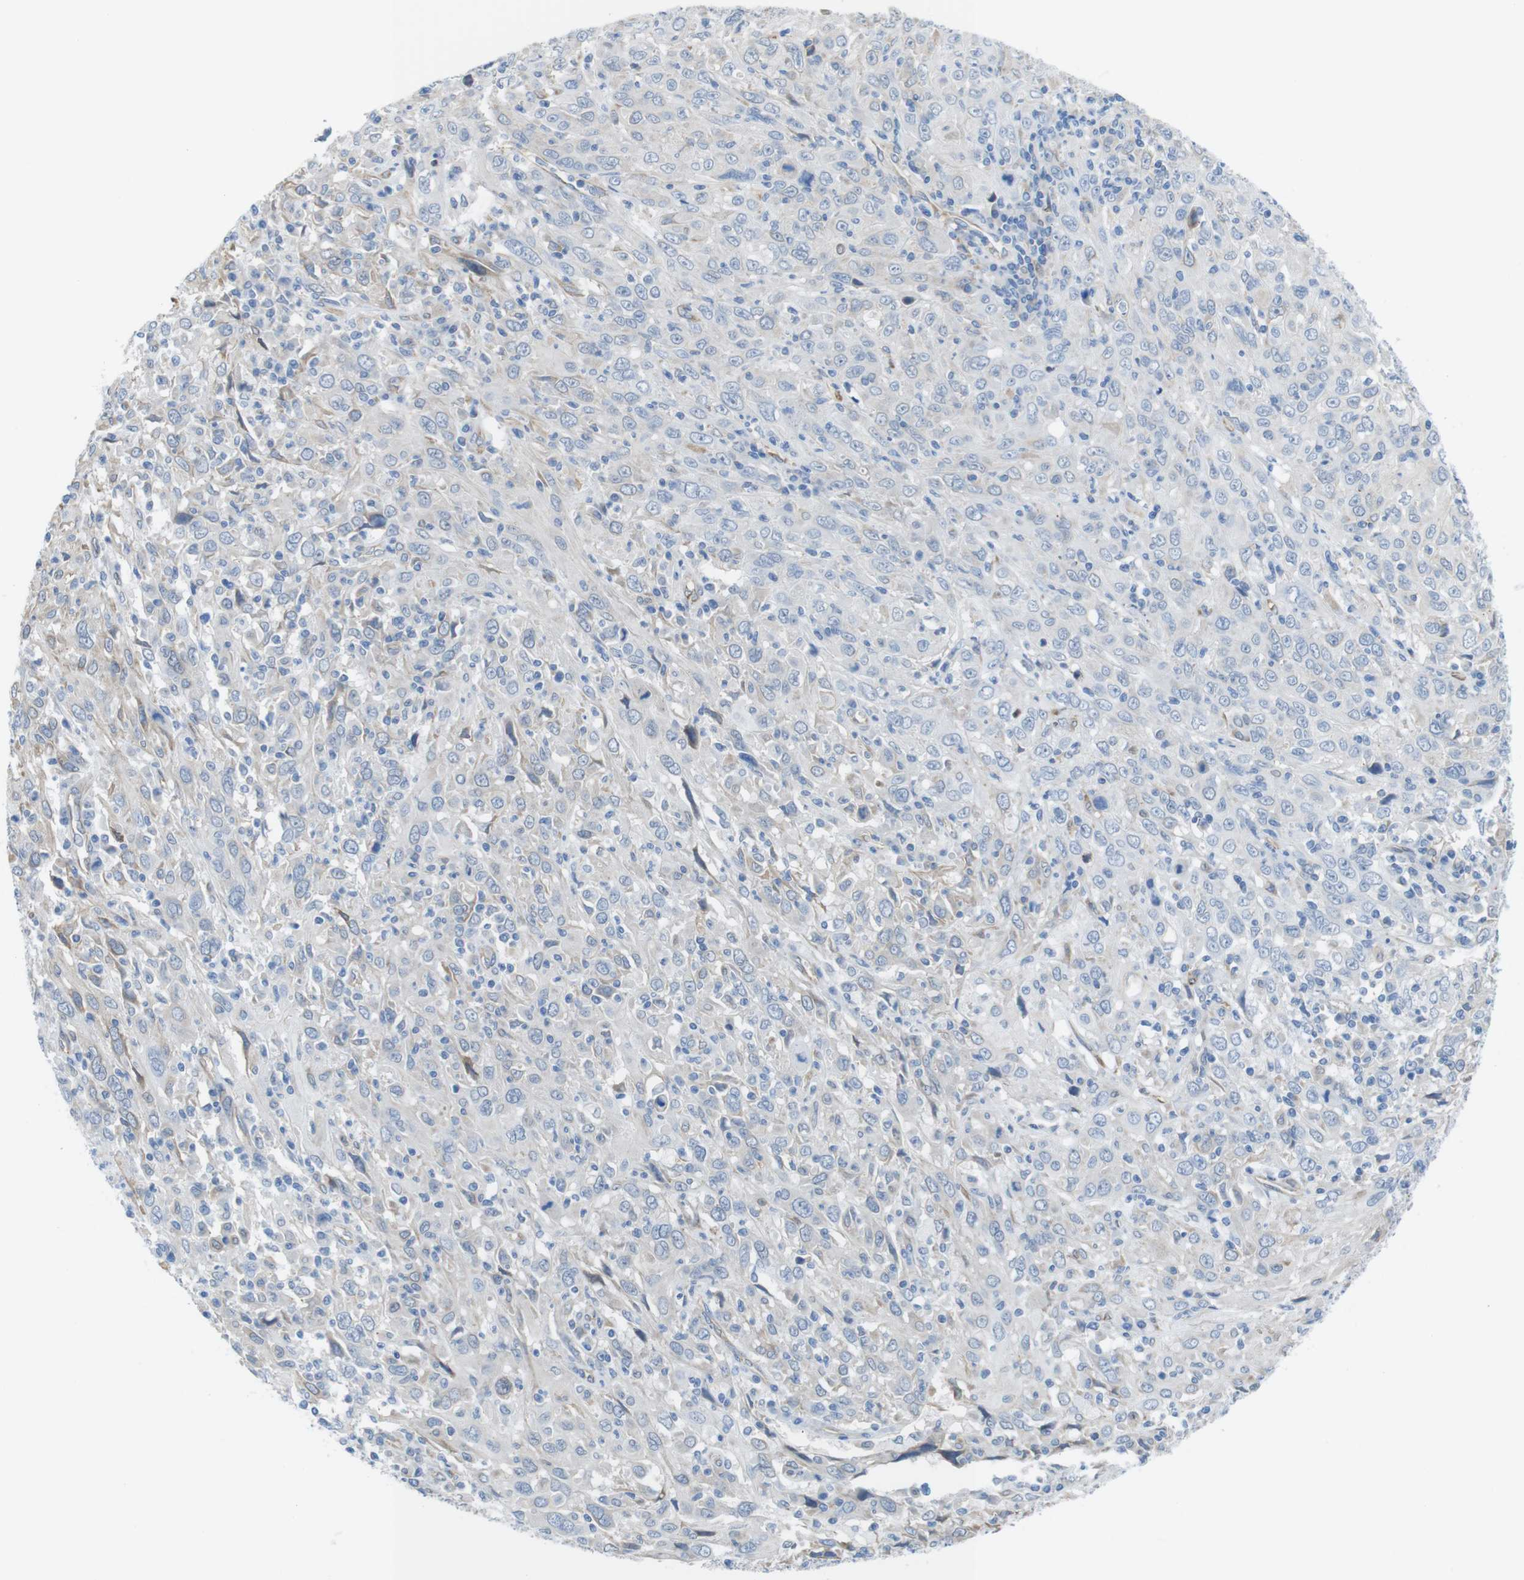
{"staining": {"intensity": "negative", "quantity": "none", "location": "none"}, "tissue": "cervical cancer", "cell_type": "Tumor cells", "image_type": "cancer", "snomed": [{"axis": "morphology", "description": "Squamous cell carcinoma, NOS"}, {"axis": "topography", "description": "Cervix"}], "caption": "Immunohistochemistry image of human cervical squamous cell carcinoma stained for a protein (brown), which reveals no positivity in tumor cells.", "gene": "CDH8", "patient": {"sex": "female", "age": 46}}